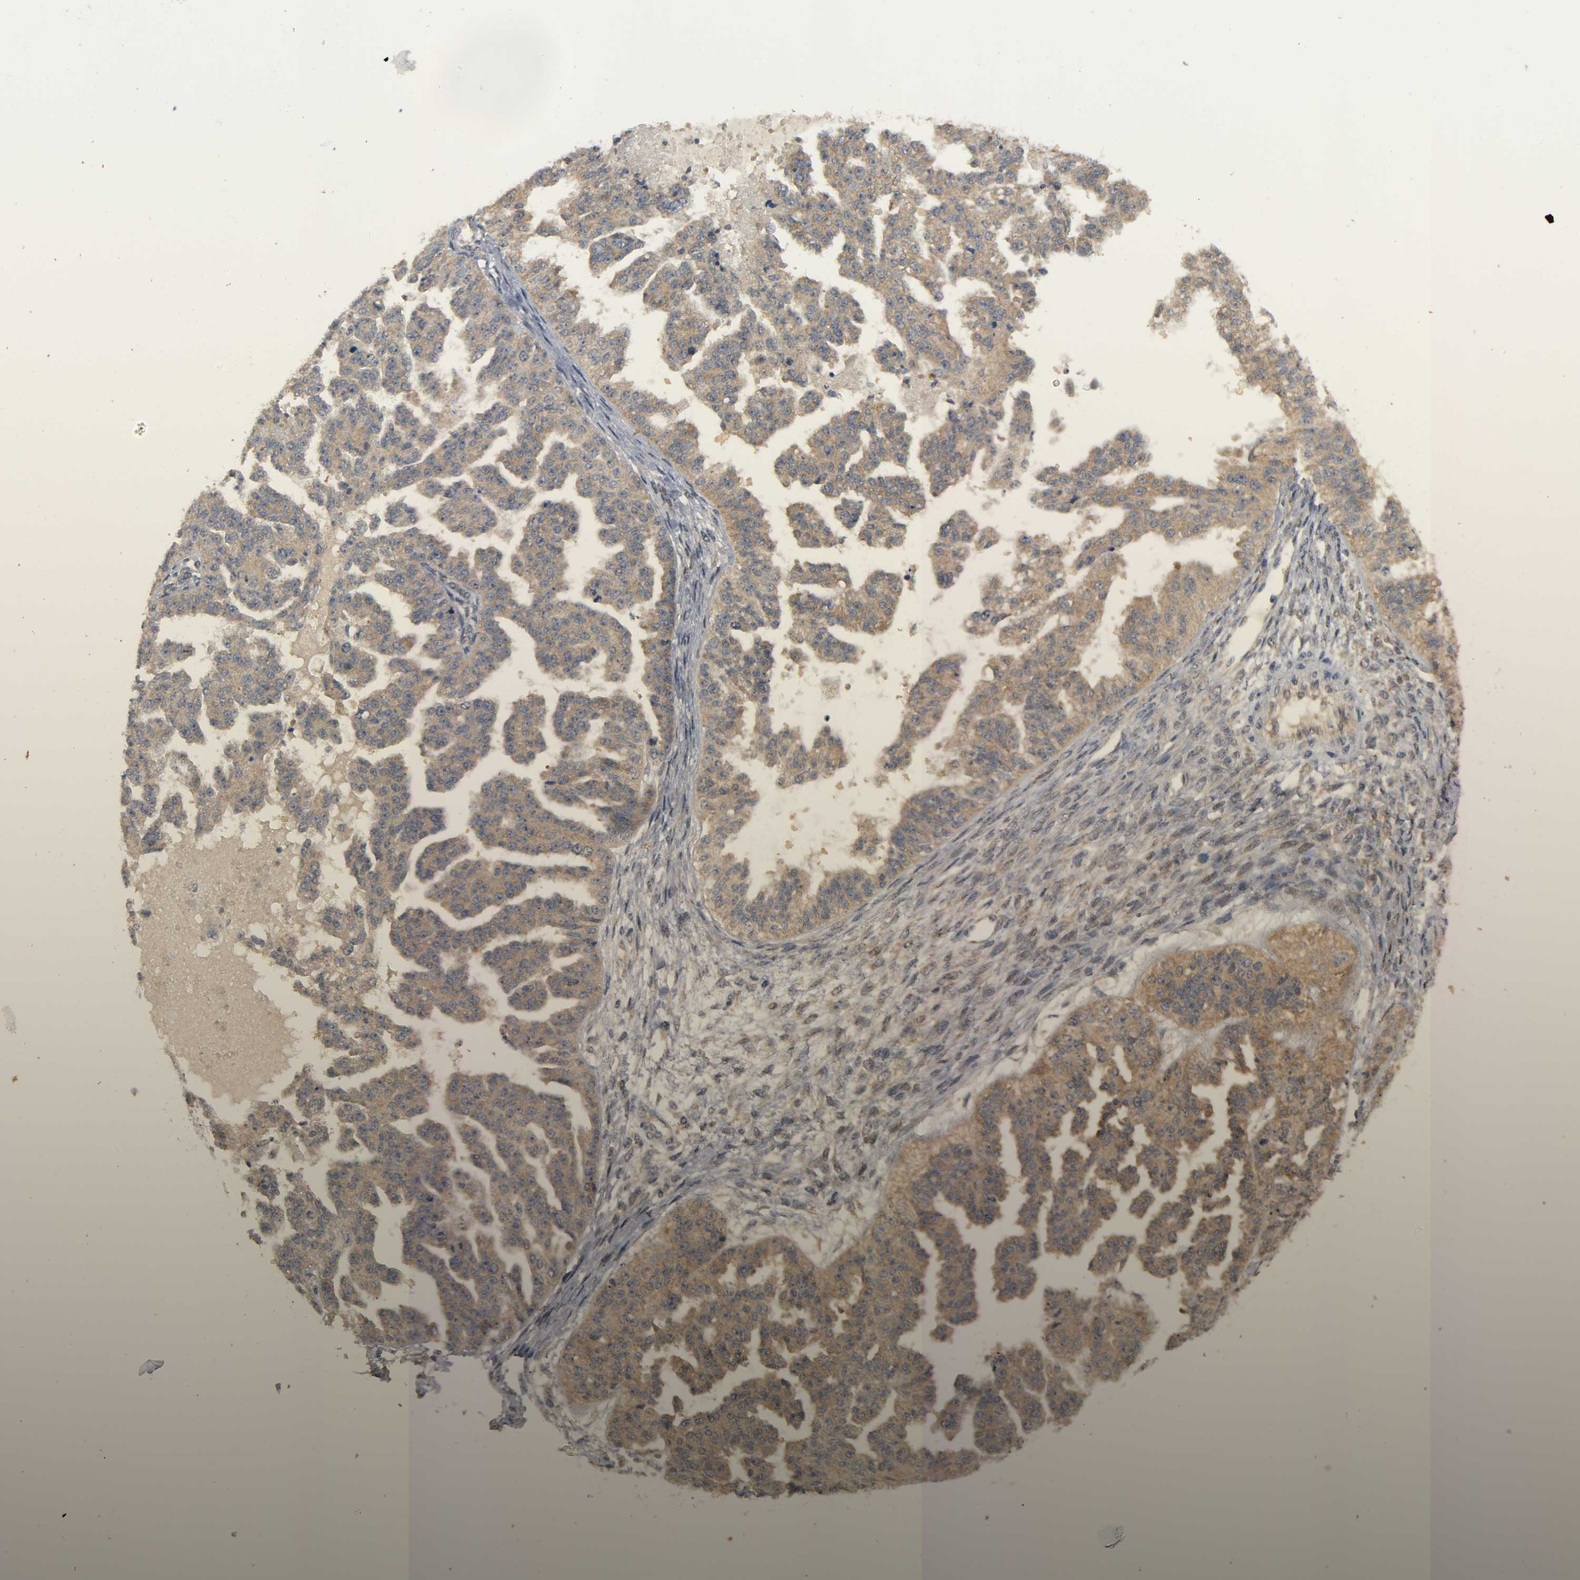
{"staining": {"intensity": "moderate", "quantity": ">75%", "location": "cytoplasmic/membranous"}, "tissue": "ovarian cancer", "cell_type": "Tumor cells", "image_type": "cancer", "snomed": [{"axis": "morphology", "description": "Cystadenocarcinoma, serous, NOS"}, {"axis": "topography", "description": "Ovary"}], "caption": "Brown immunohistochemical staining in ovarian cancer demonstrates moderate cytoplasmic/membranous positivity in about >75% of tumor cells.", "gene": "MAPK8", "patient": {"sex": "female", "age": 58}}